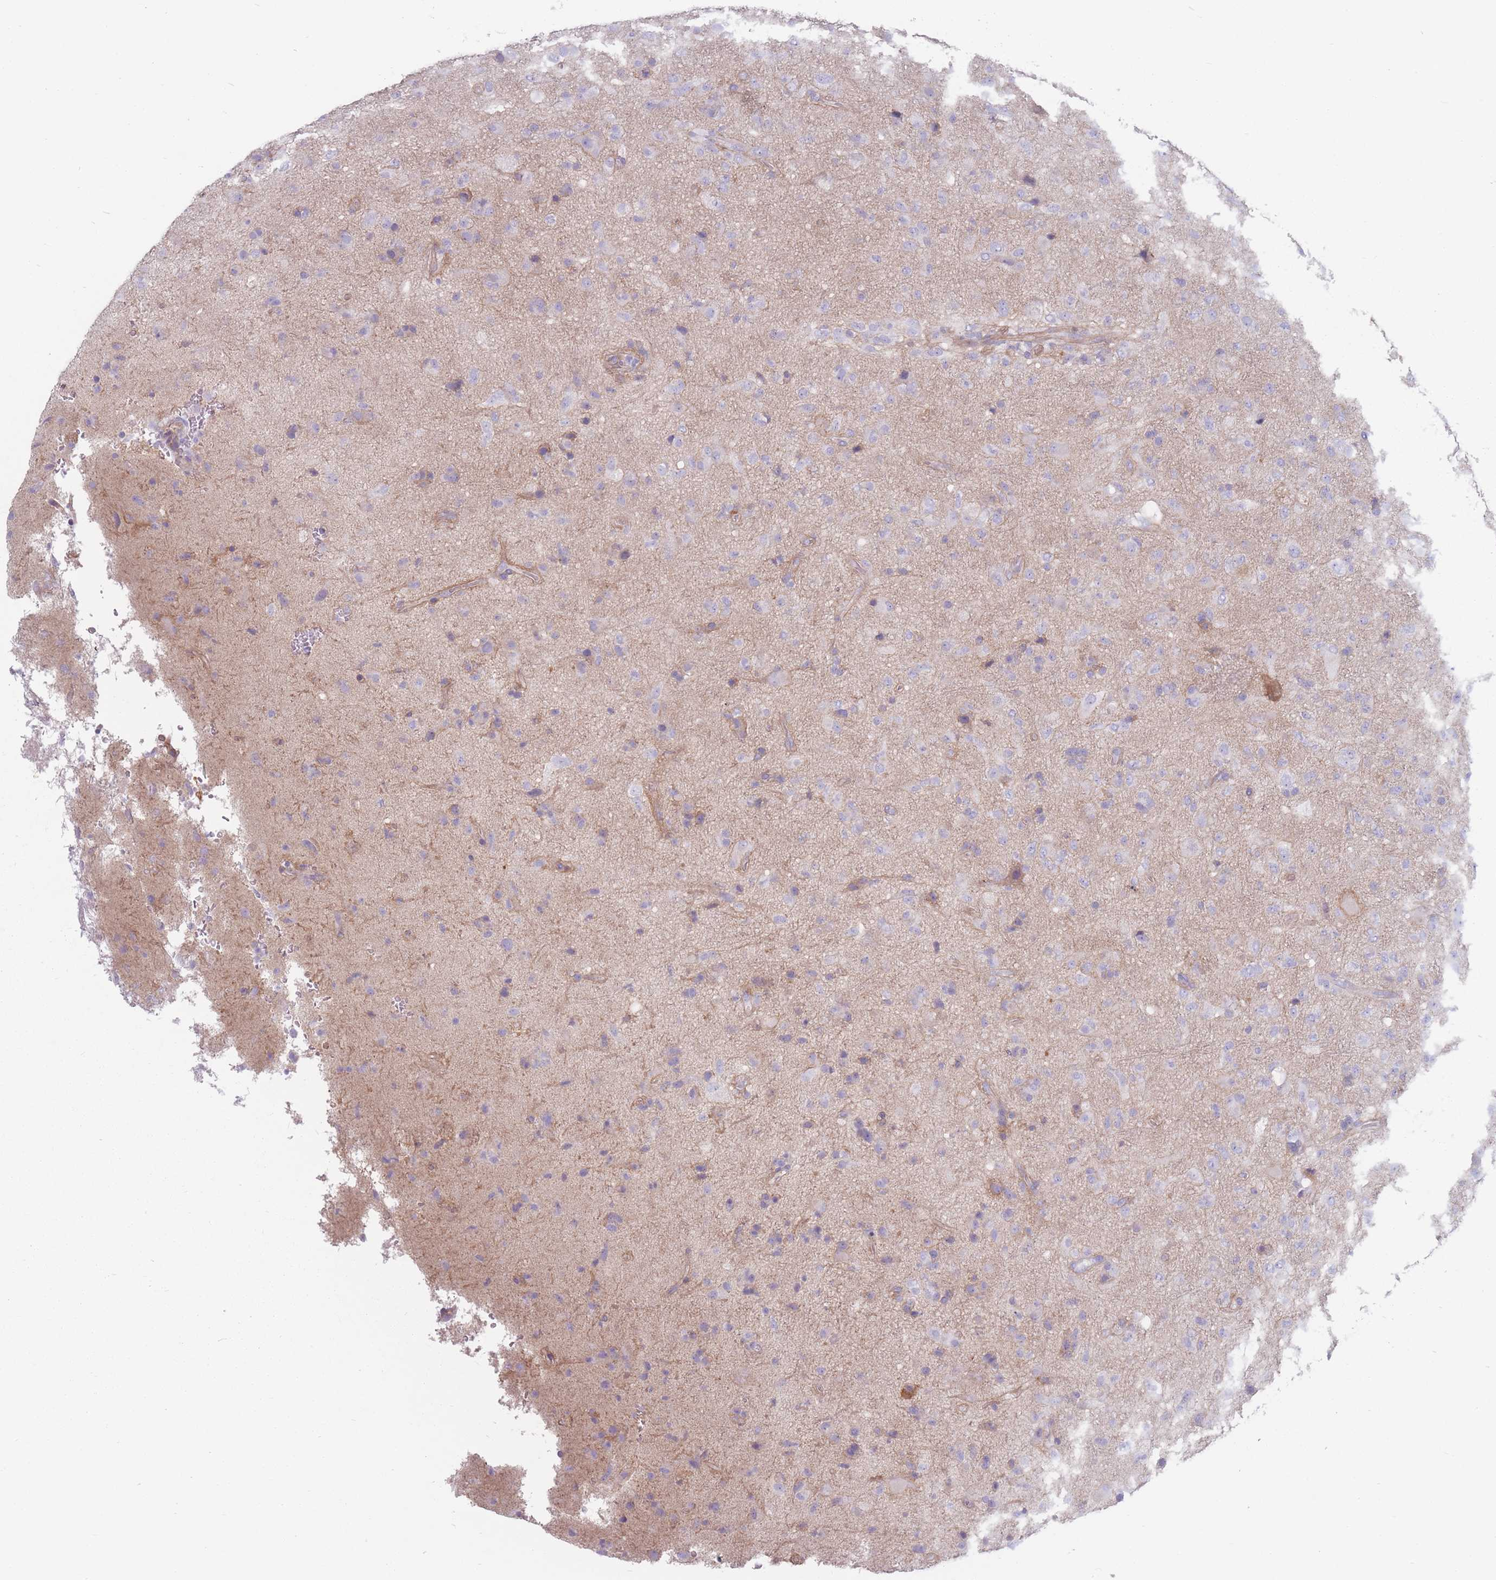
{"staining": {"intensity": "negative", "quantity": "none", "location": "none"}, "tissue": "glioma", "cell_type": "Tumor cells", "image_type": "cancer", "snomed": [{"axis": "morphology", "description": "Glioma, malignant, Low grade"}, {"axis": "topography", "description": "Brain"}], "caption": "Low-grade glioma (malignant) stained for a protein using immunohistochemistry (IHC) exhibits no staining tumor cells.", "gene": "PLPP1", "patient": {"sex": "male", "age": 65}}